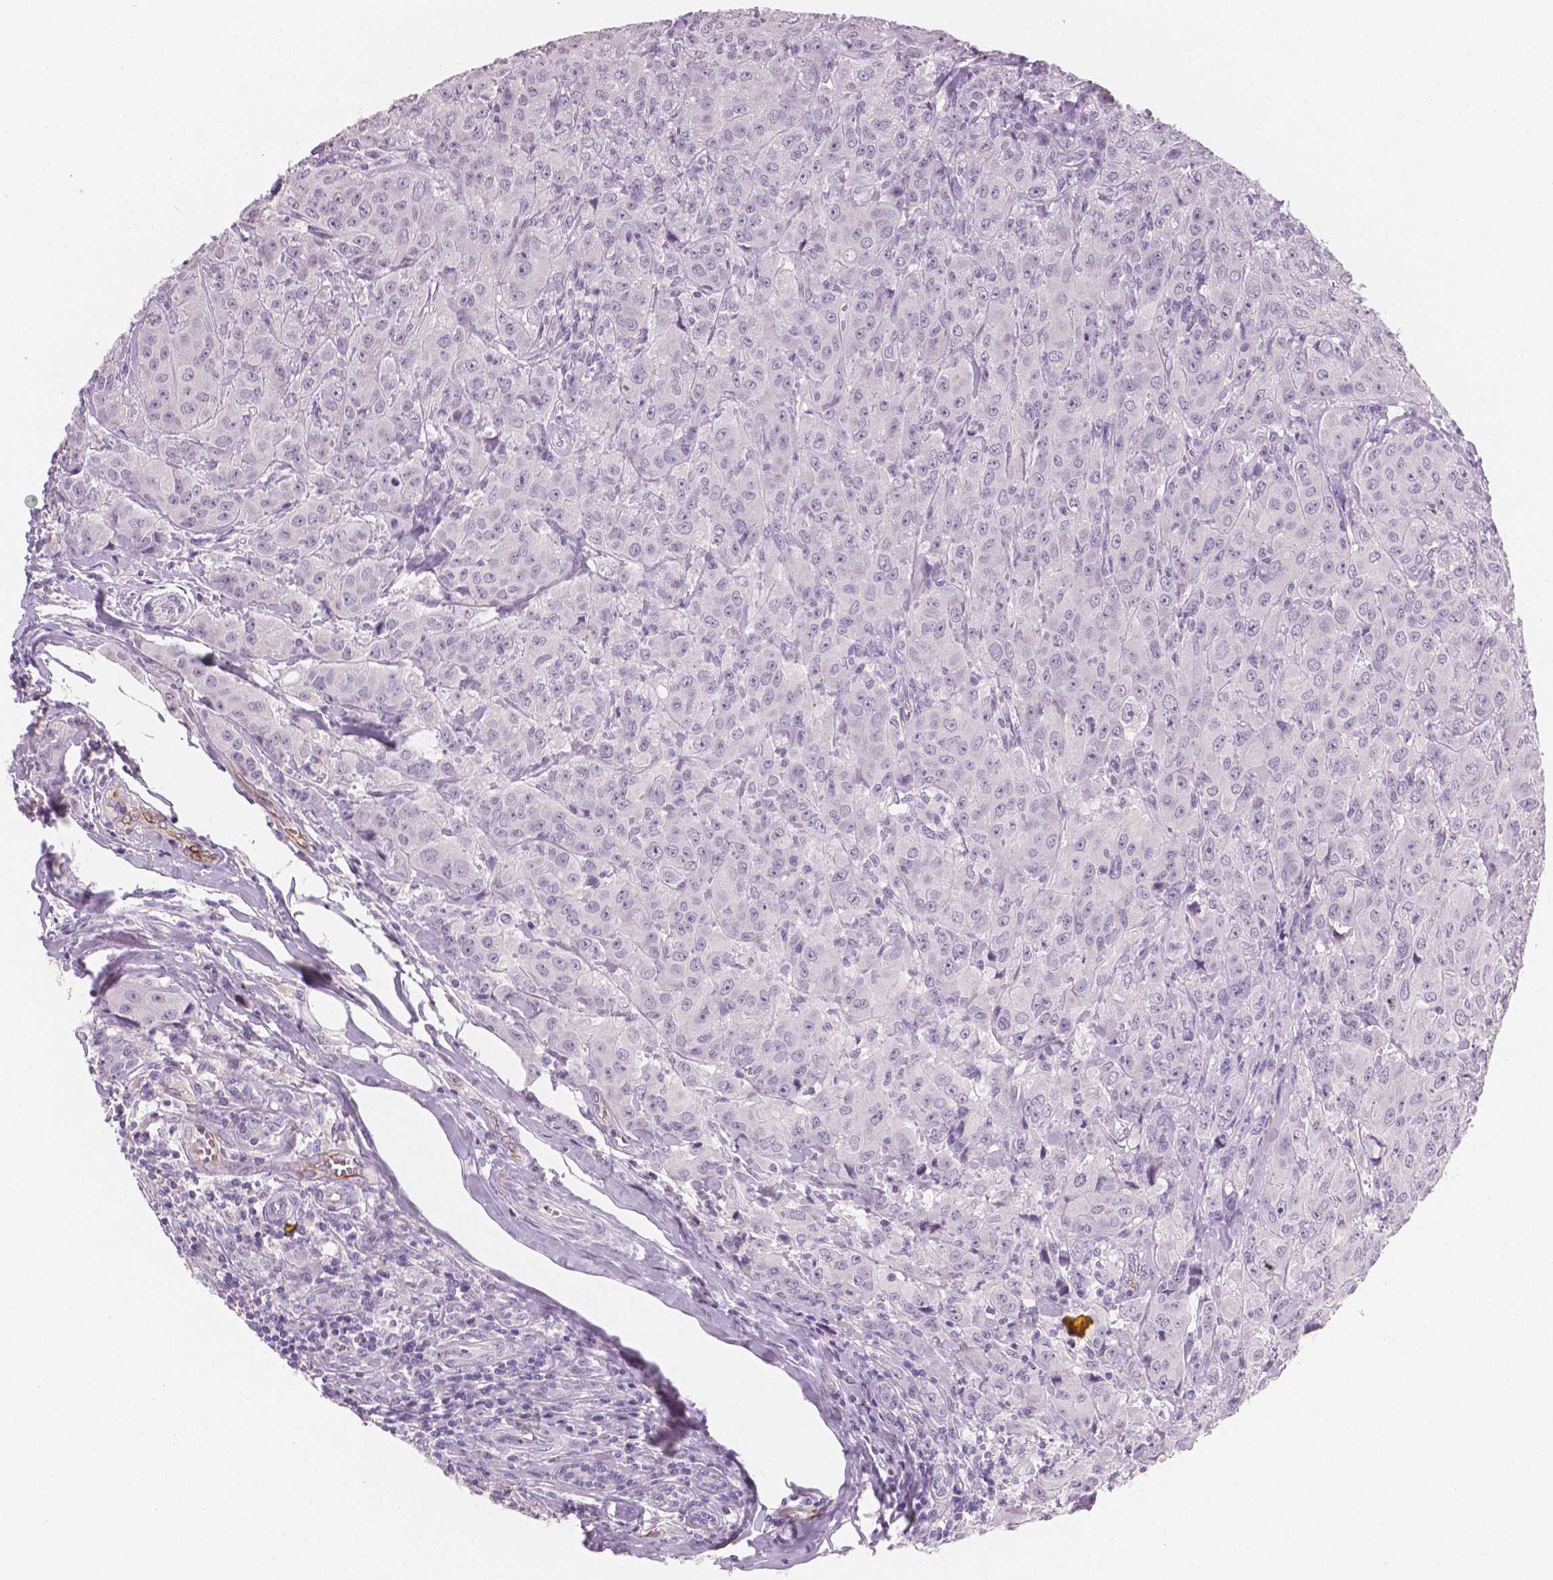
{"staining": {"intensity": "negative", "quantity": "none", "location": "none"}, "tissue": "breast cancer", "cell_type": "Tumor cells", "image_type": "cancer", "snomed": [{"axis": "morphology", "description": "Duct carcinoma"}, {"axis": "topography", "description": "Breast"}], "caption": "DAB (3,3'-diaminobenzidine) immunohistochemical staining of invasive ductal carcinoma (breast) shows no significant staining in tumor cells.", "gene": "TSPAN7", "patient": {"sex": "female", "age": 43}}